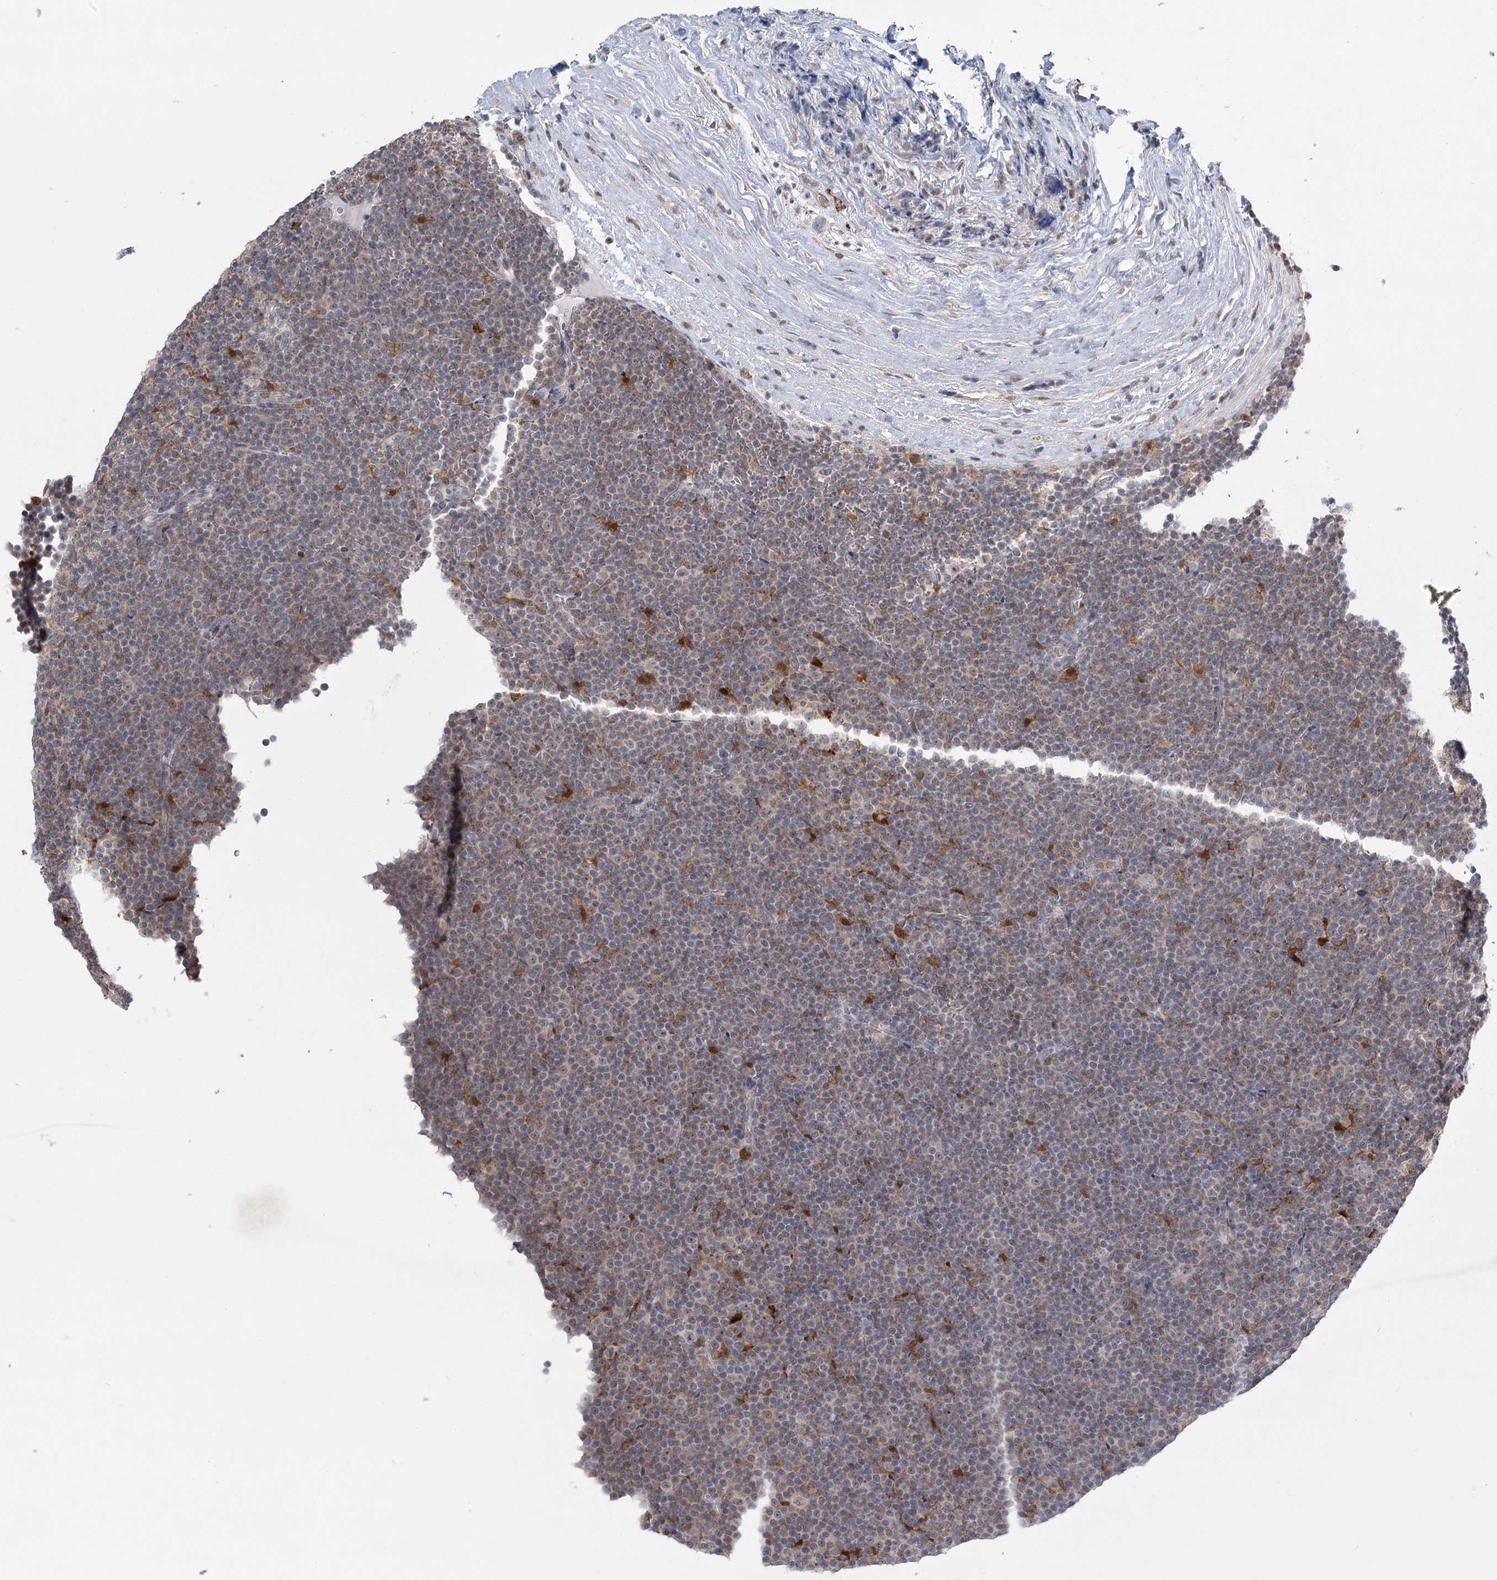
{"staining": {"intensity": "negative", "quantity": "none", "location": "none"}, "tissue": "lymphoma", "cell_type": "Tumor cells", "image_type": "cancer", "snomed": [{"axis": "morphology", "description": "Malignant lymphoma, non-Hodgkin's type, Low grade"}, {"axis": "topography", "description": "Lymph node"}], "caption": "The histopathology image exhibits no staining of tumor cells in lymphoma.", "gene": "TMEM70", "patient": {"sex": "female", "age": 67}}